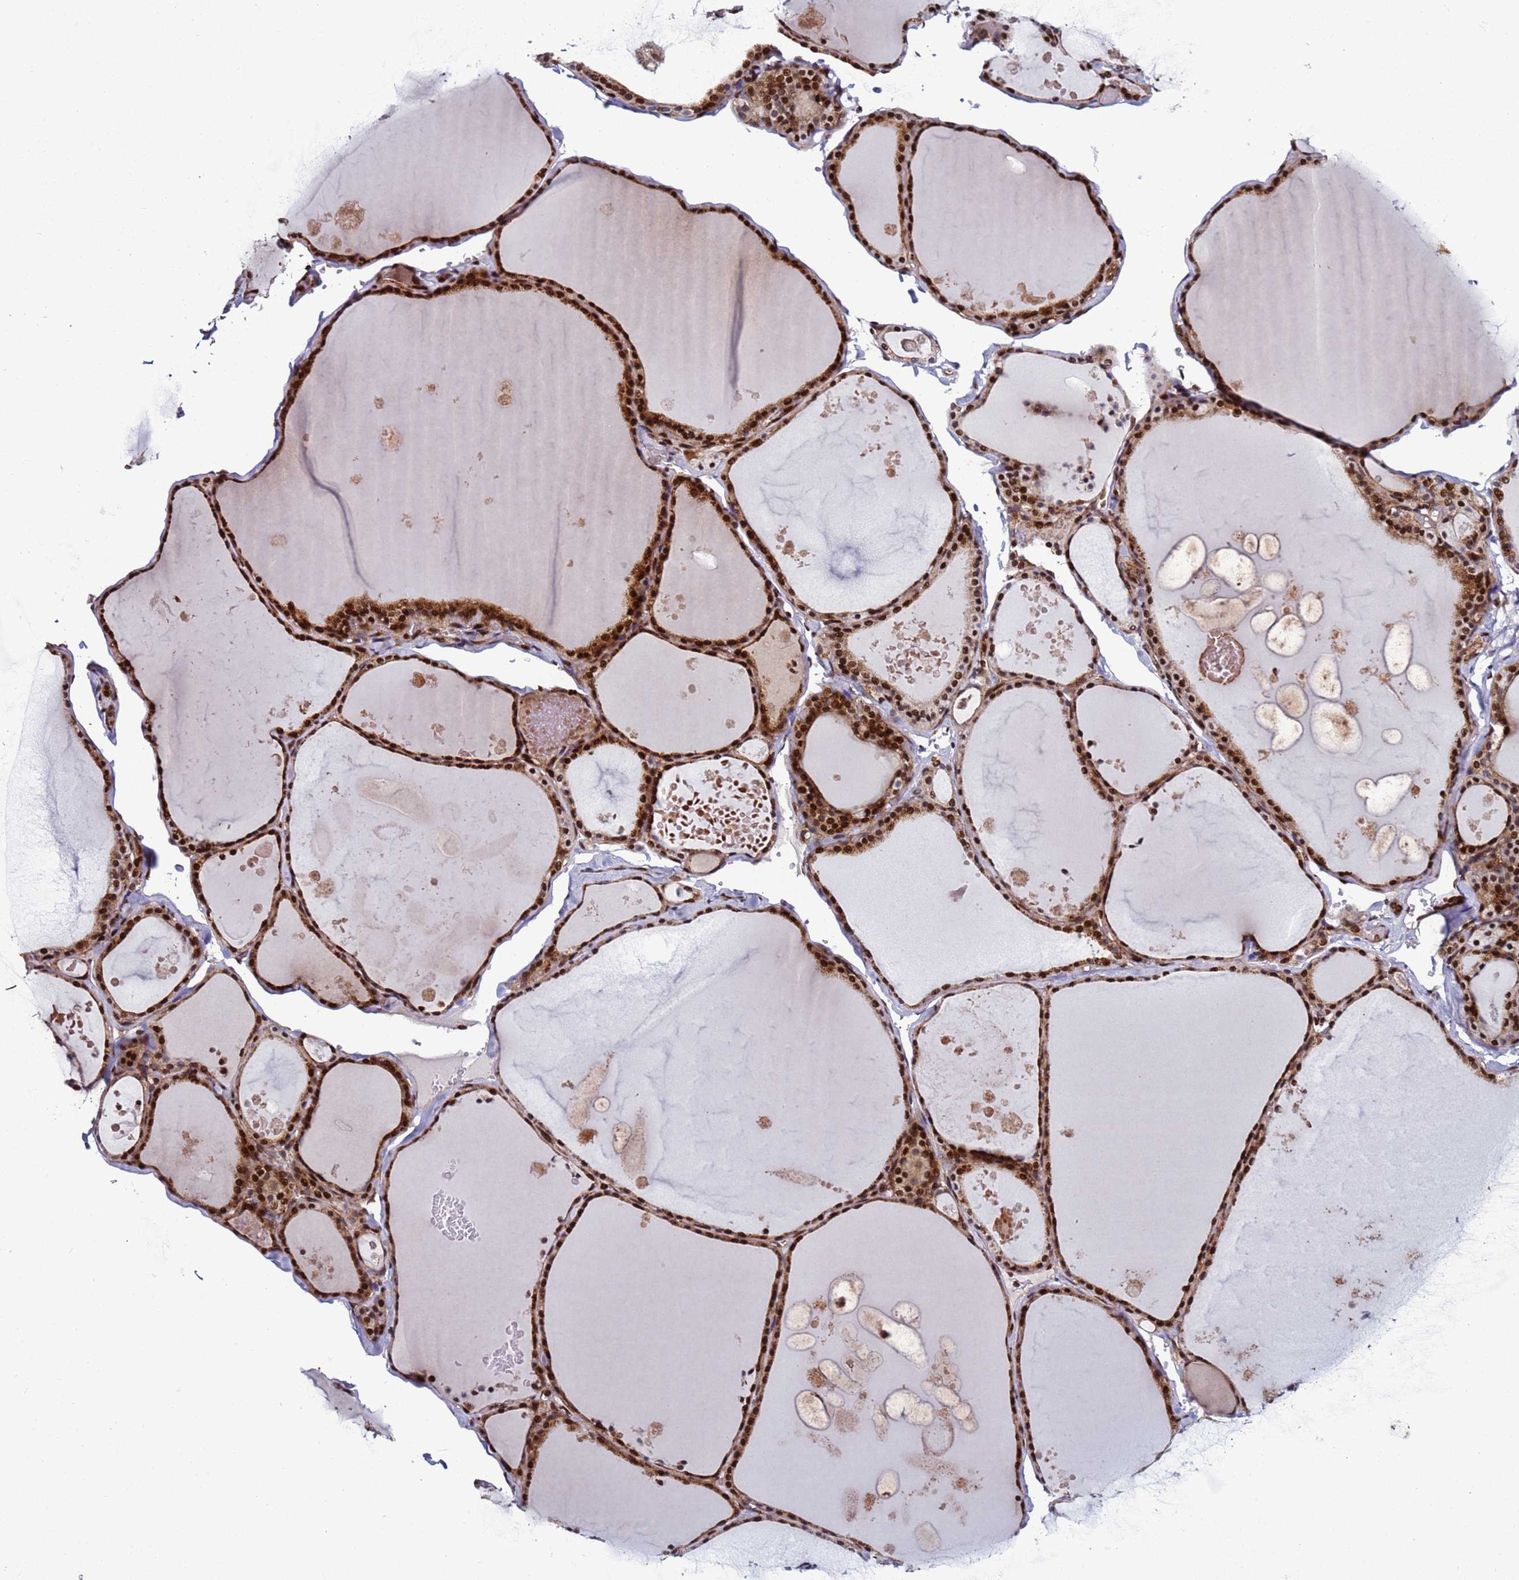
{"staining": {"intensity": "strong", "quantity": ">75%", "location": "cytoplasmic/membranous,nuclear"}, "tissue": "thyroid gland", "cell_type": "Glandular cells", "image_type": "normal", "snomed": [{"axis": "morphology", "description": "Normal tissue, NOS"}, {"axis": "topography", "description": "Thyroid gland"}], "caption": "Thyroid gland was stained to show a protein in brown. There is high levels of strong cytoplasmic/membranous,nuclear expression in approximately >75% of glandular cells. Using DAB (brown) and hematoxylin (blue) stains, captured at high magnification using brightfield microscopy.", "gene": "WBP11", "patient": {"sex": "male", "age": 56}}